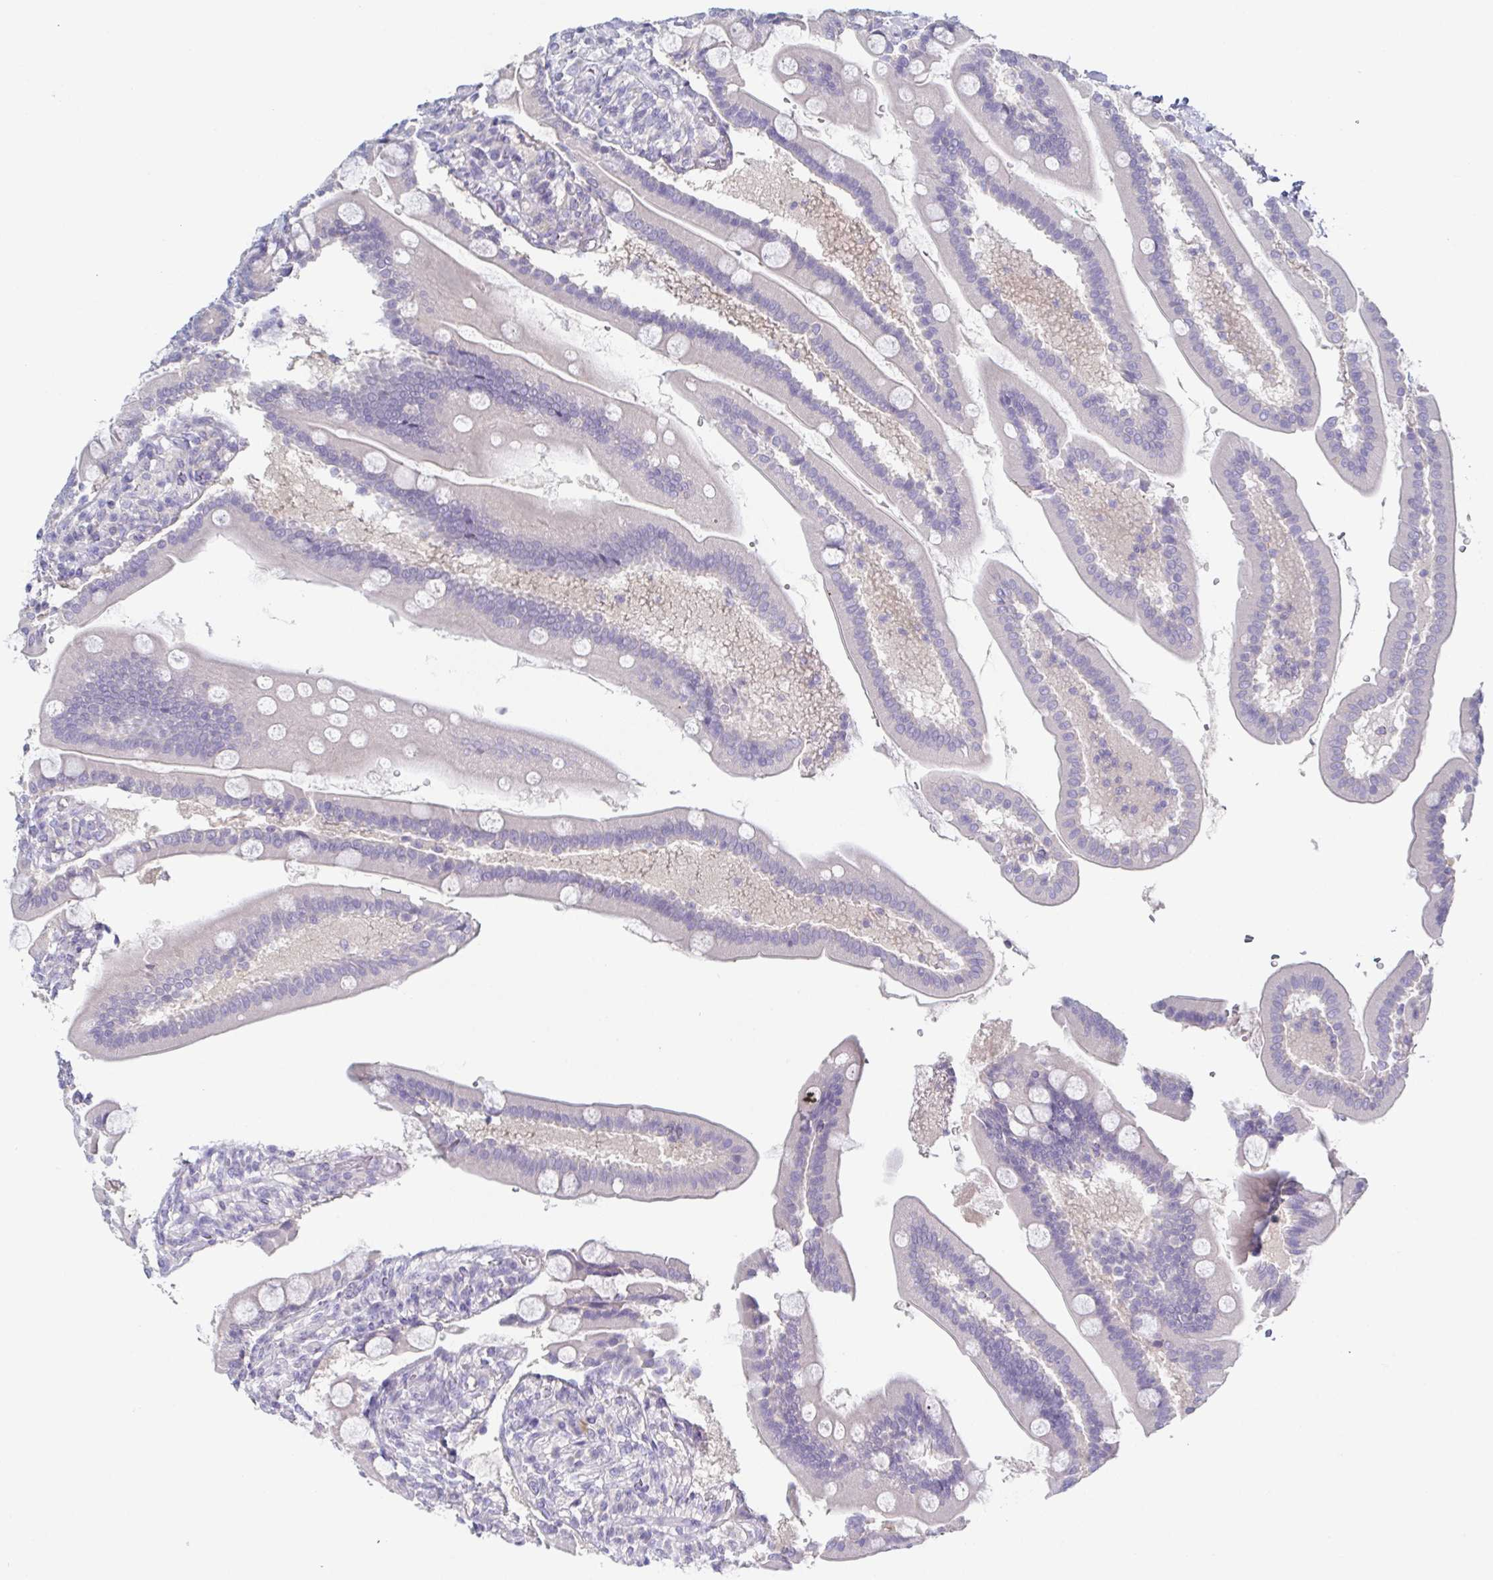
{"staining": {"intensity": "negative", "quantity": "none", "location": "none"}, "tissue": "duodenum", "cell_type": "Glandular cells", "image_type": "normal", "snomed": [{"axis": "morphology", "description": "Normal tissue, NOS"}, {"axis": "topography", "description": "Duodenum"}], "caption": "A micrograph of duodenum stained for a protein shows no brown staining in glandular cells.", "gene": "HTR2A", "patient": {"sex": "female", "age": 67}}